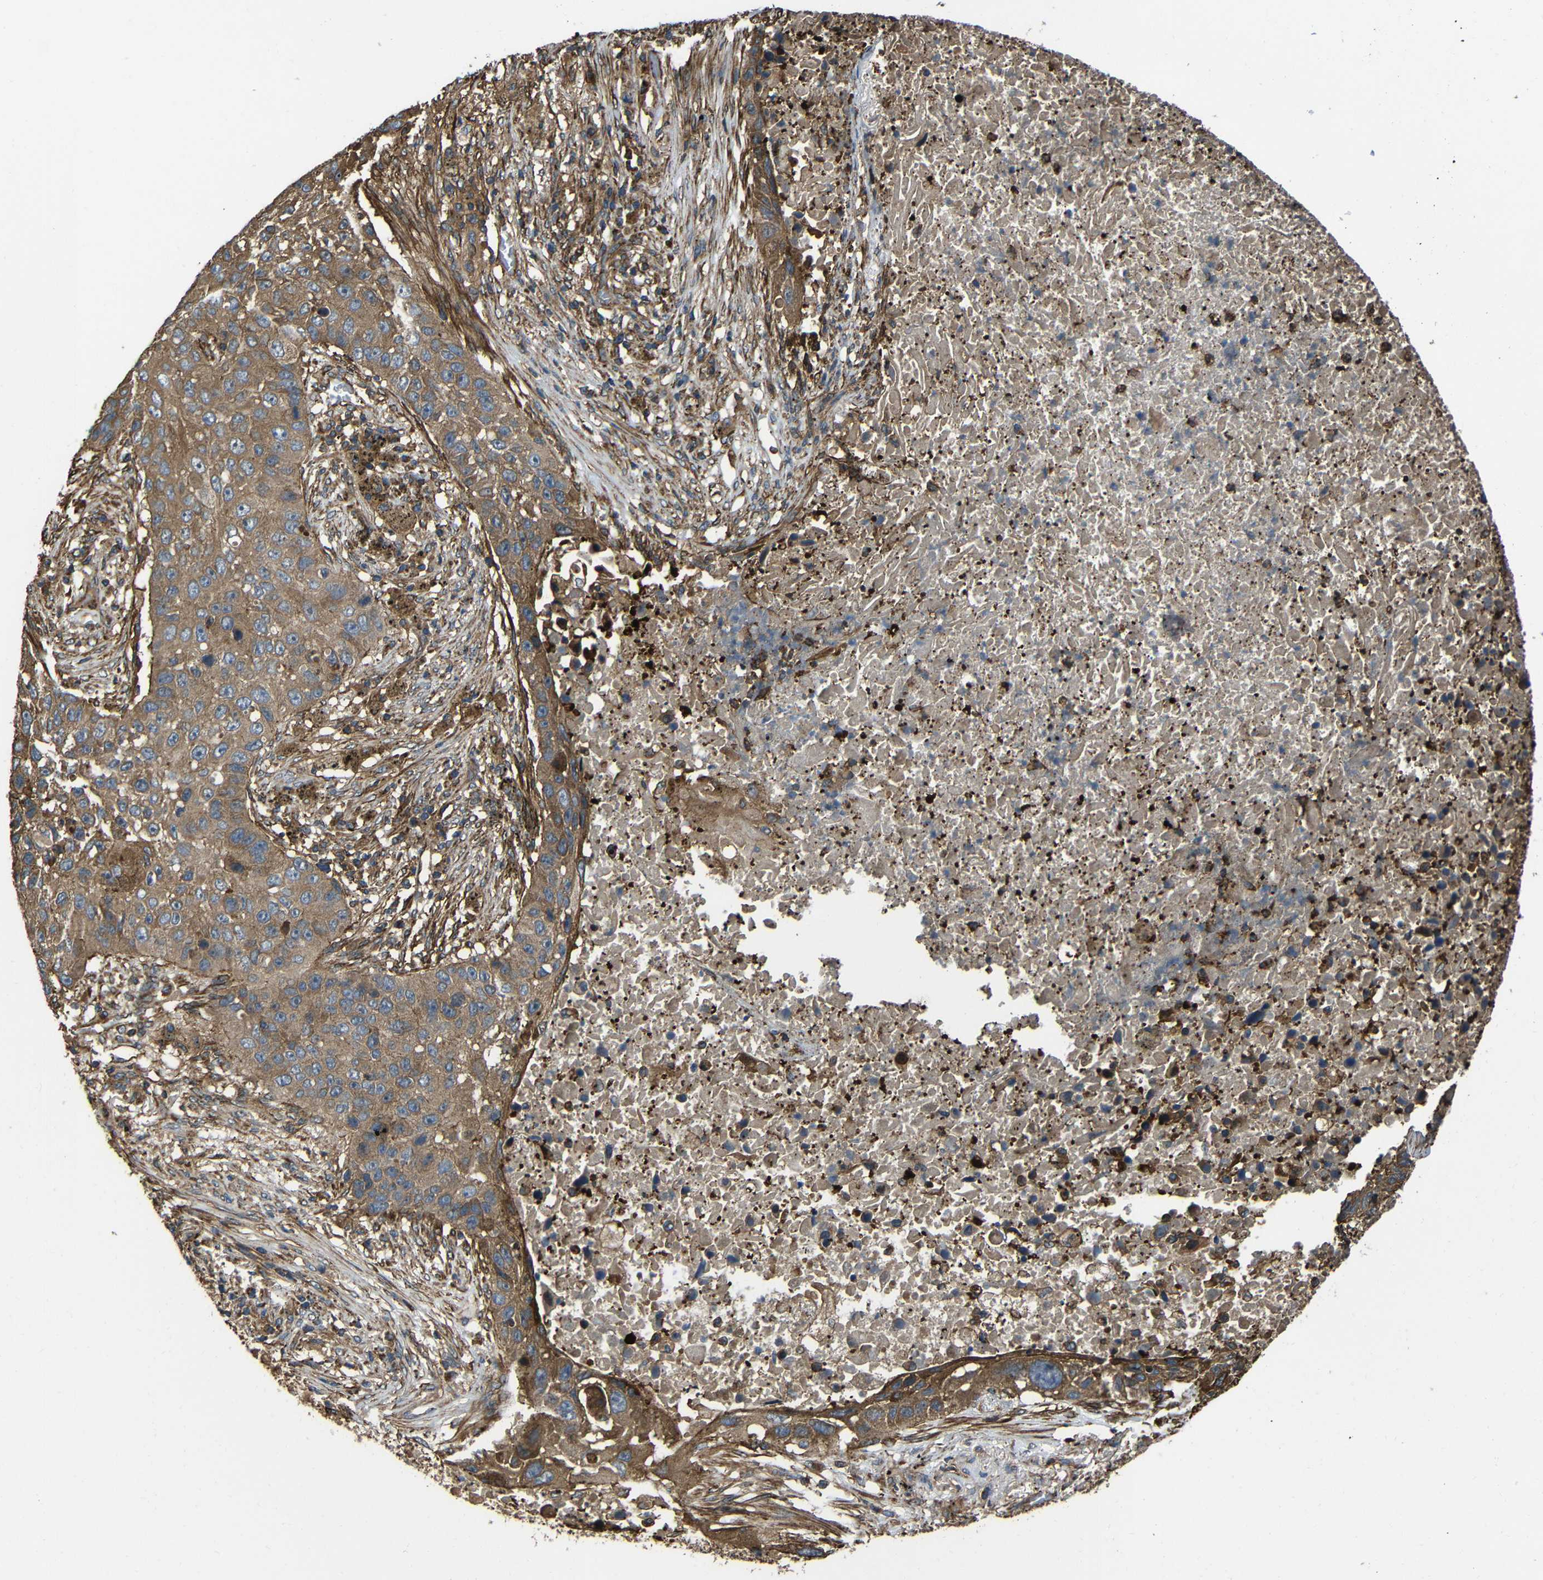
{"staining": {"intensity": "moderate", "quantity": ">75%", "location": "cytoplasmic/membranous"}, "tissue": "lung cancer", "cell_type": "Tumor cells", "image_type": "cancer", "snomed": [{"axis": "morphology", "description": "Squamous cell carcinoma, NOS"}, {"axis": "topography", "description": "Lung"}], "caption": "IHC staining of lung squamous cell carcinoma, which demonstrates medium levels of moderate cytoplasmic/membranous expression in about >75% of tumor cells indicating moderate cytoplasmic/membranous protein positivity. The staining was performed using DAB (brown) for protein detection and nuclei were counterstained in hematoxylin (blue).", "gene": "PTCH1", "patient": {"sex": "male", "age": 57}}